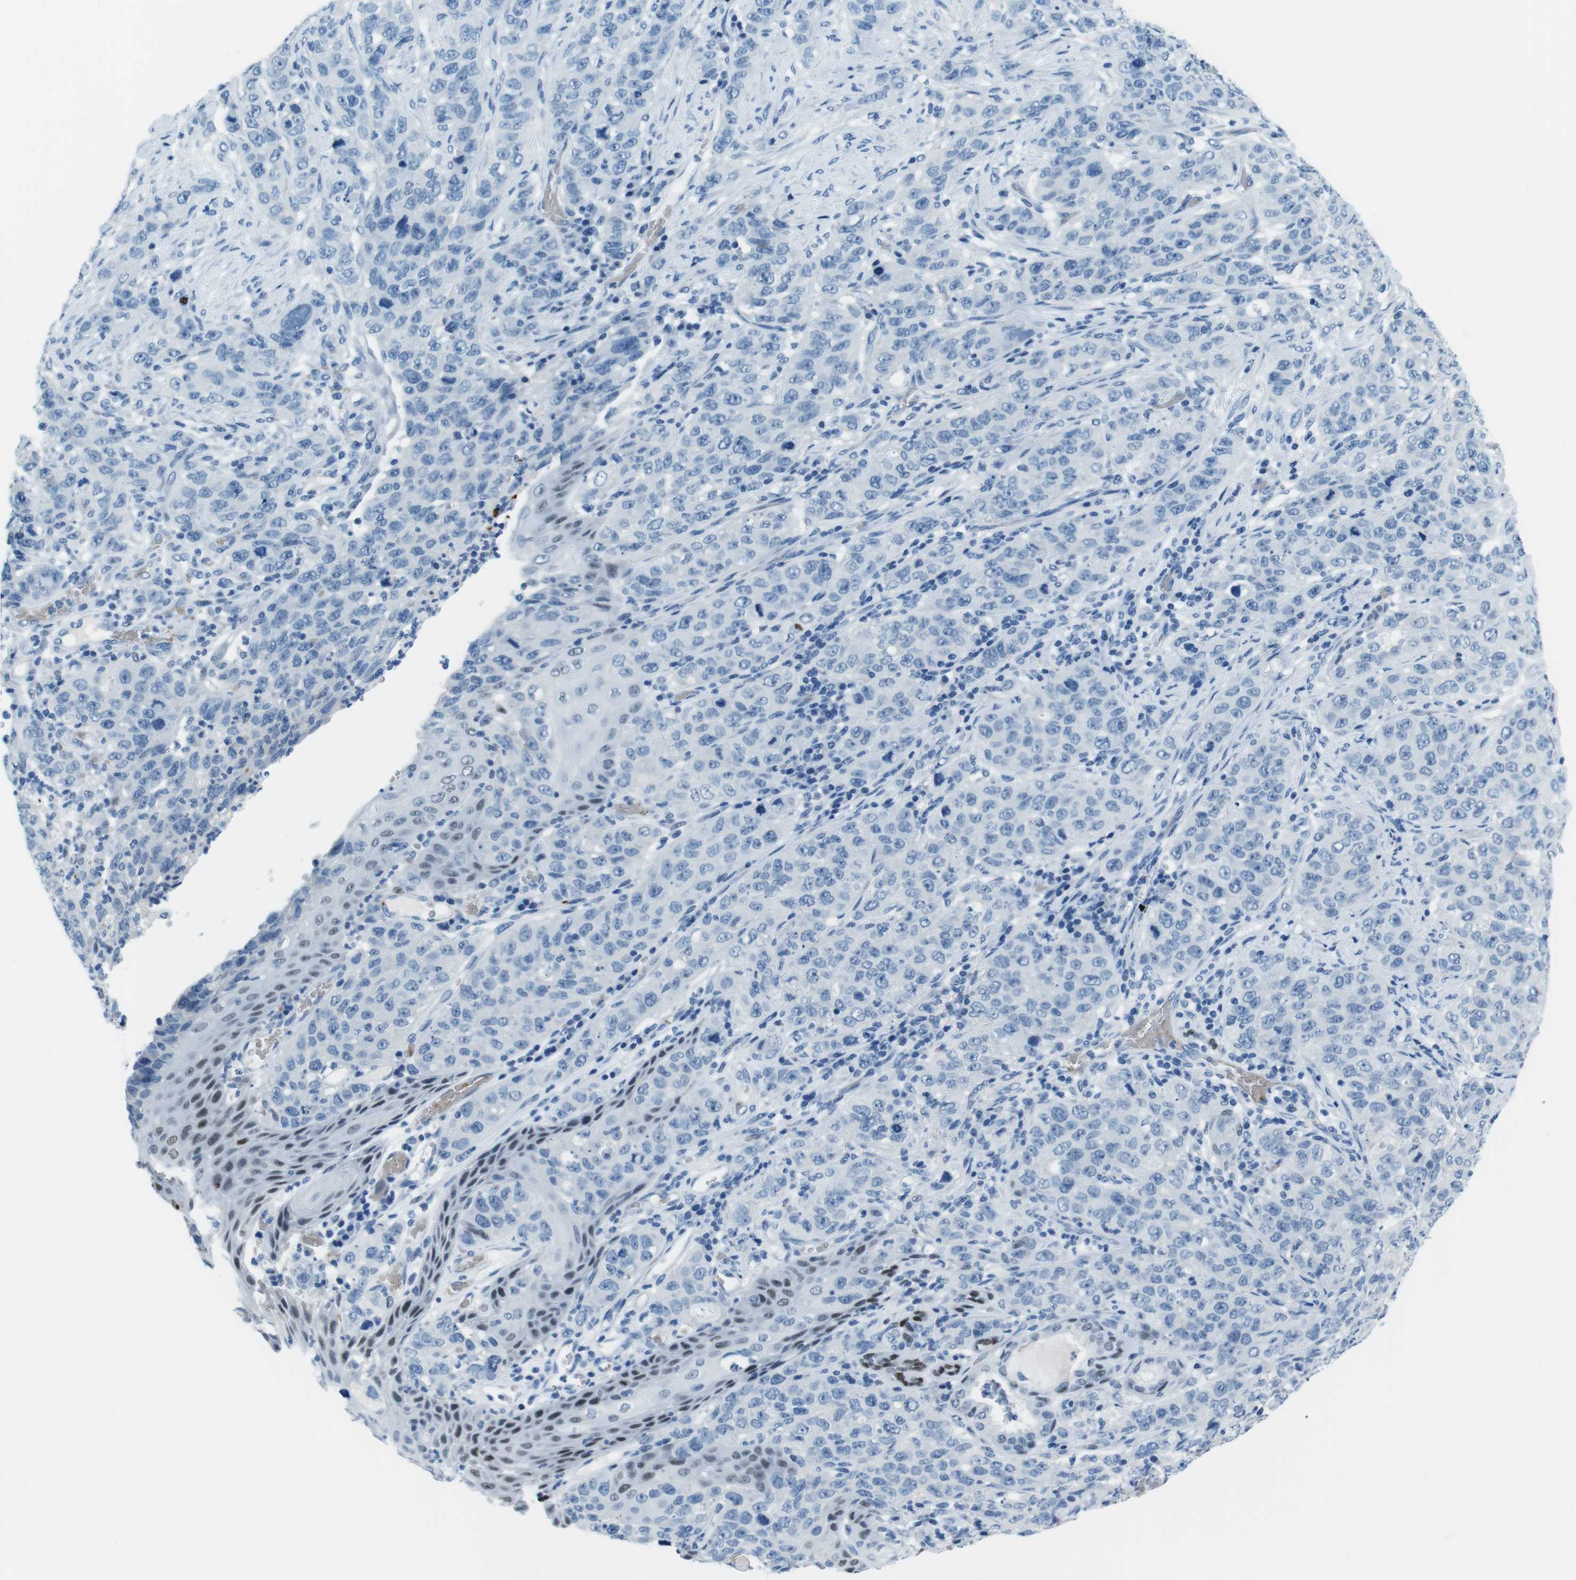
{"staining": {"intensity": "negative", "quantity": "none", "location": "none"}, "tissue": "stomach cancer", "cell_type": "Tumor cells", "image_type": "cancer", "snomed": [{"axis": "morphology", "description": "Adenocarcinoma, NOS"}, {"axis": "topography", "description": "Stomach"}], "caption": "IHC micrograph of neoplastic tissue: human adenocarcinoma (stomach) stained with DAB (3,3'-diaminobenzidine) displays no significant protein expression in tumor cells. (Immunohistochemistry (ihc), brightfield microscopy, high magnification).", "gene": "TFAP2C", "patient": {"sex": "male", "age": 48}}